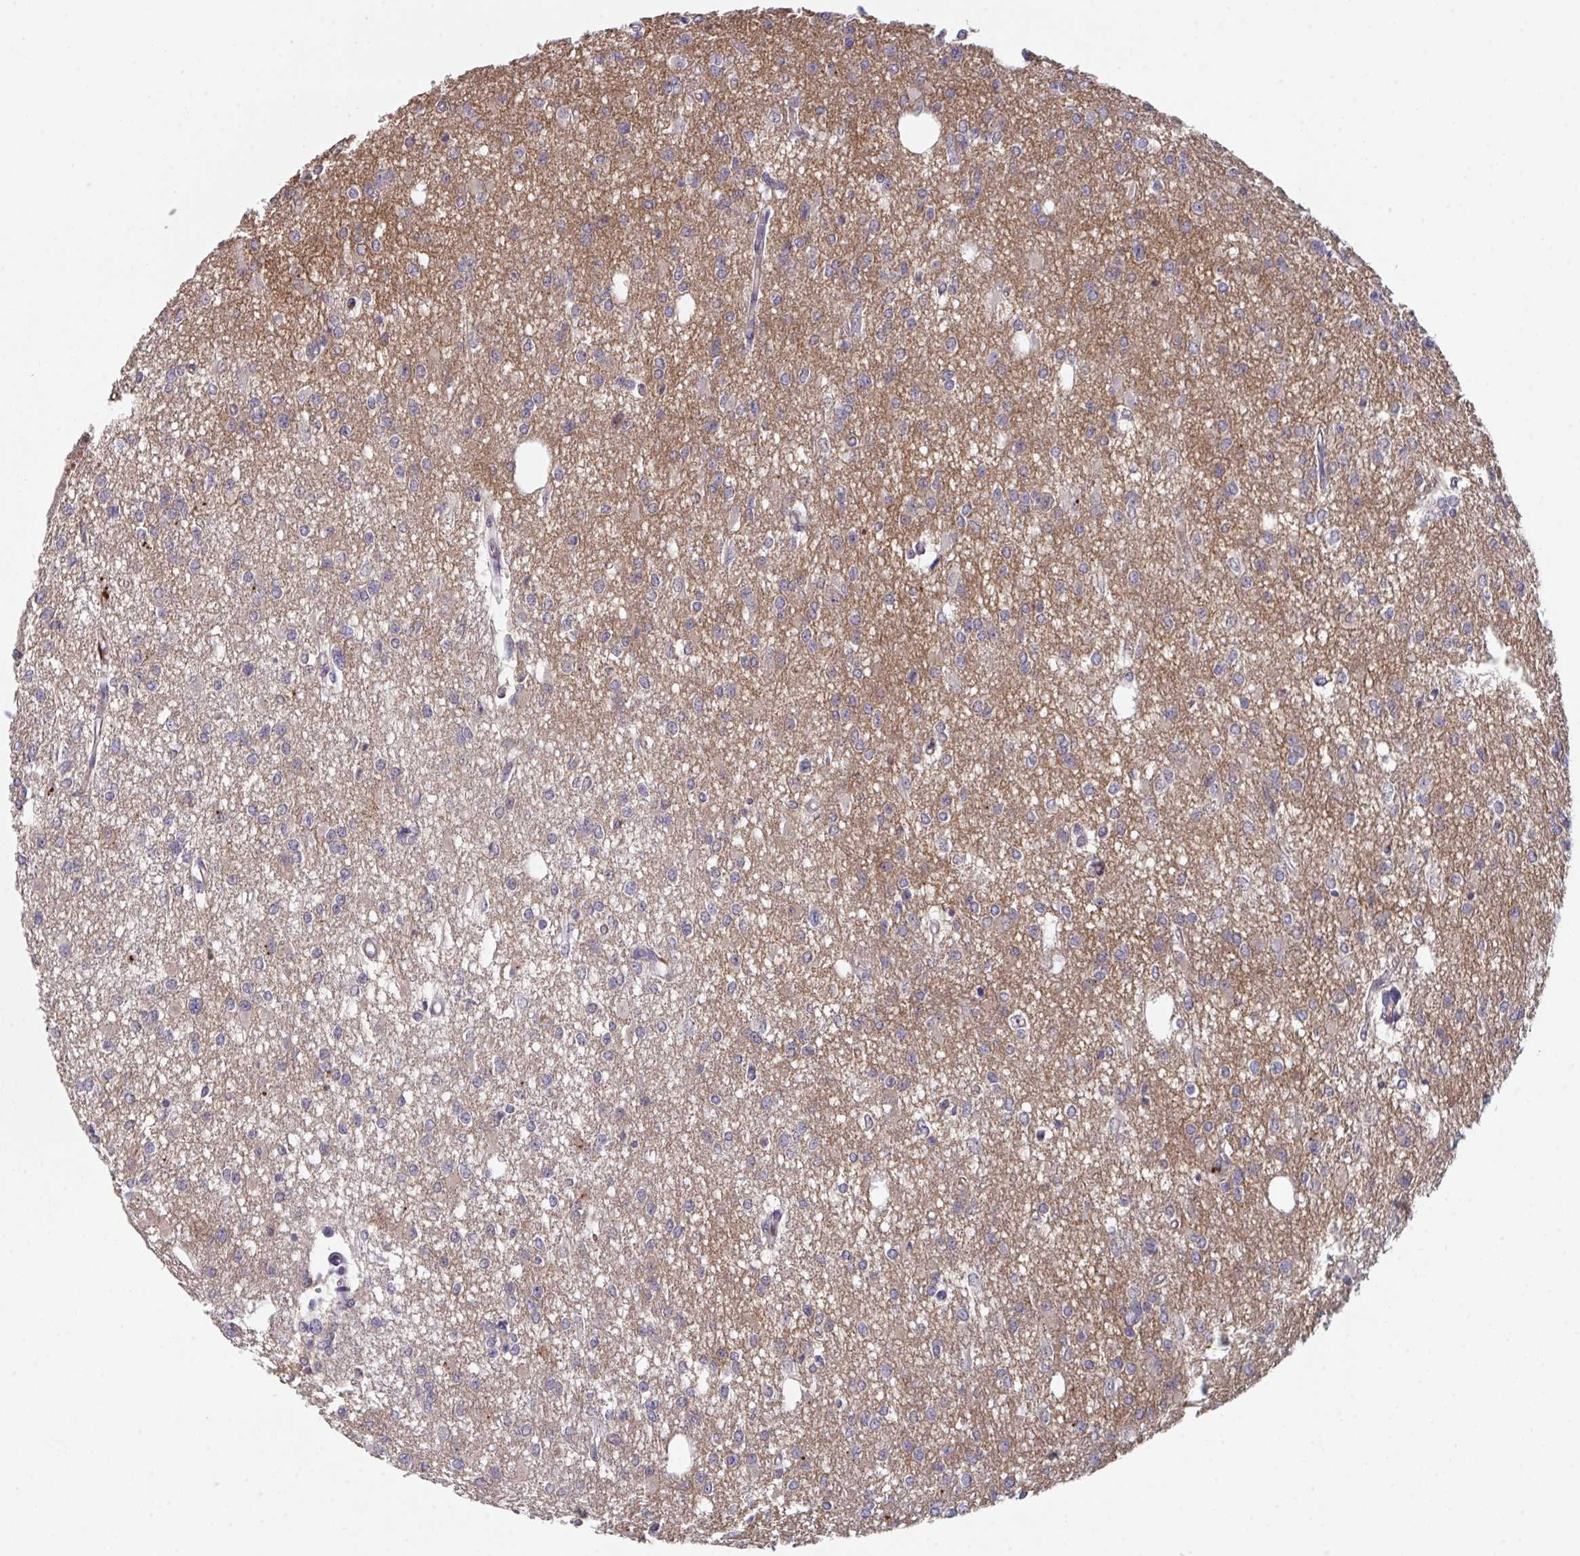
{"staining": {"intensity": "negative", "quantity": "none", "location": "none"}, "tissue": "glioma", "cell_type": "Tumor cells", "image_type": "cancer", "snomed": [{"axis": "morphology", "description": "Glioma, malignant, Low grade"}, {"axis": "topography", "description": "Brain"}], "caption": "An image of glioma stained for a protein reveals no brown staining in tumor cells.", "gene": "HGFAC", "patient": {"sex": "male", "age": 26}}